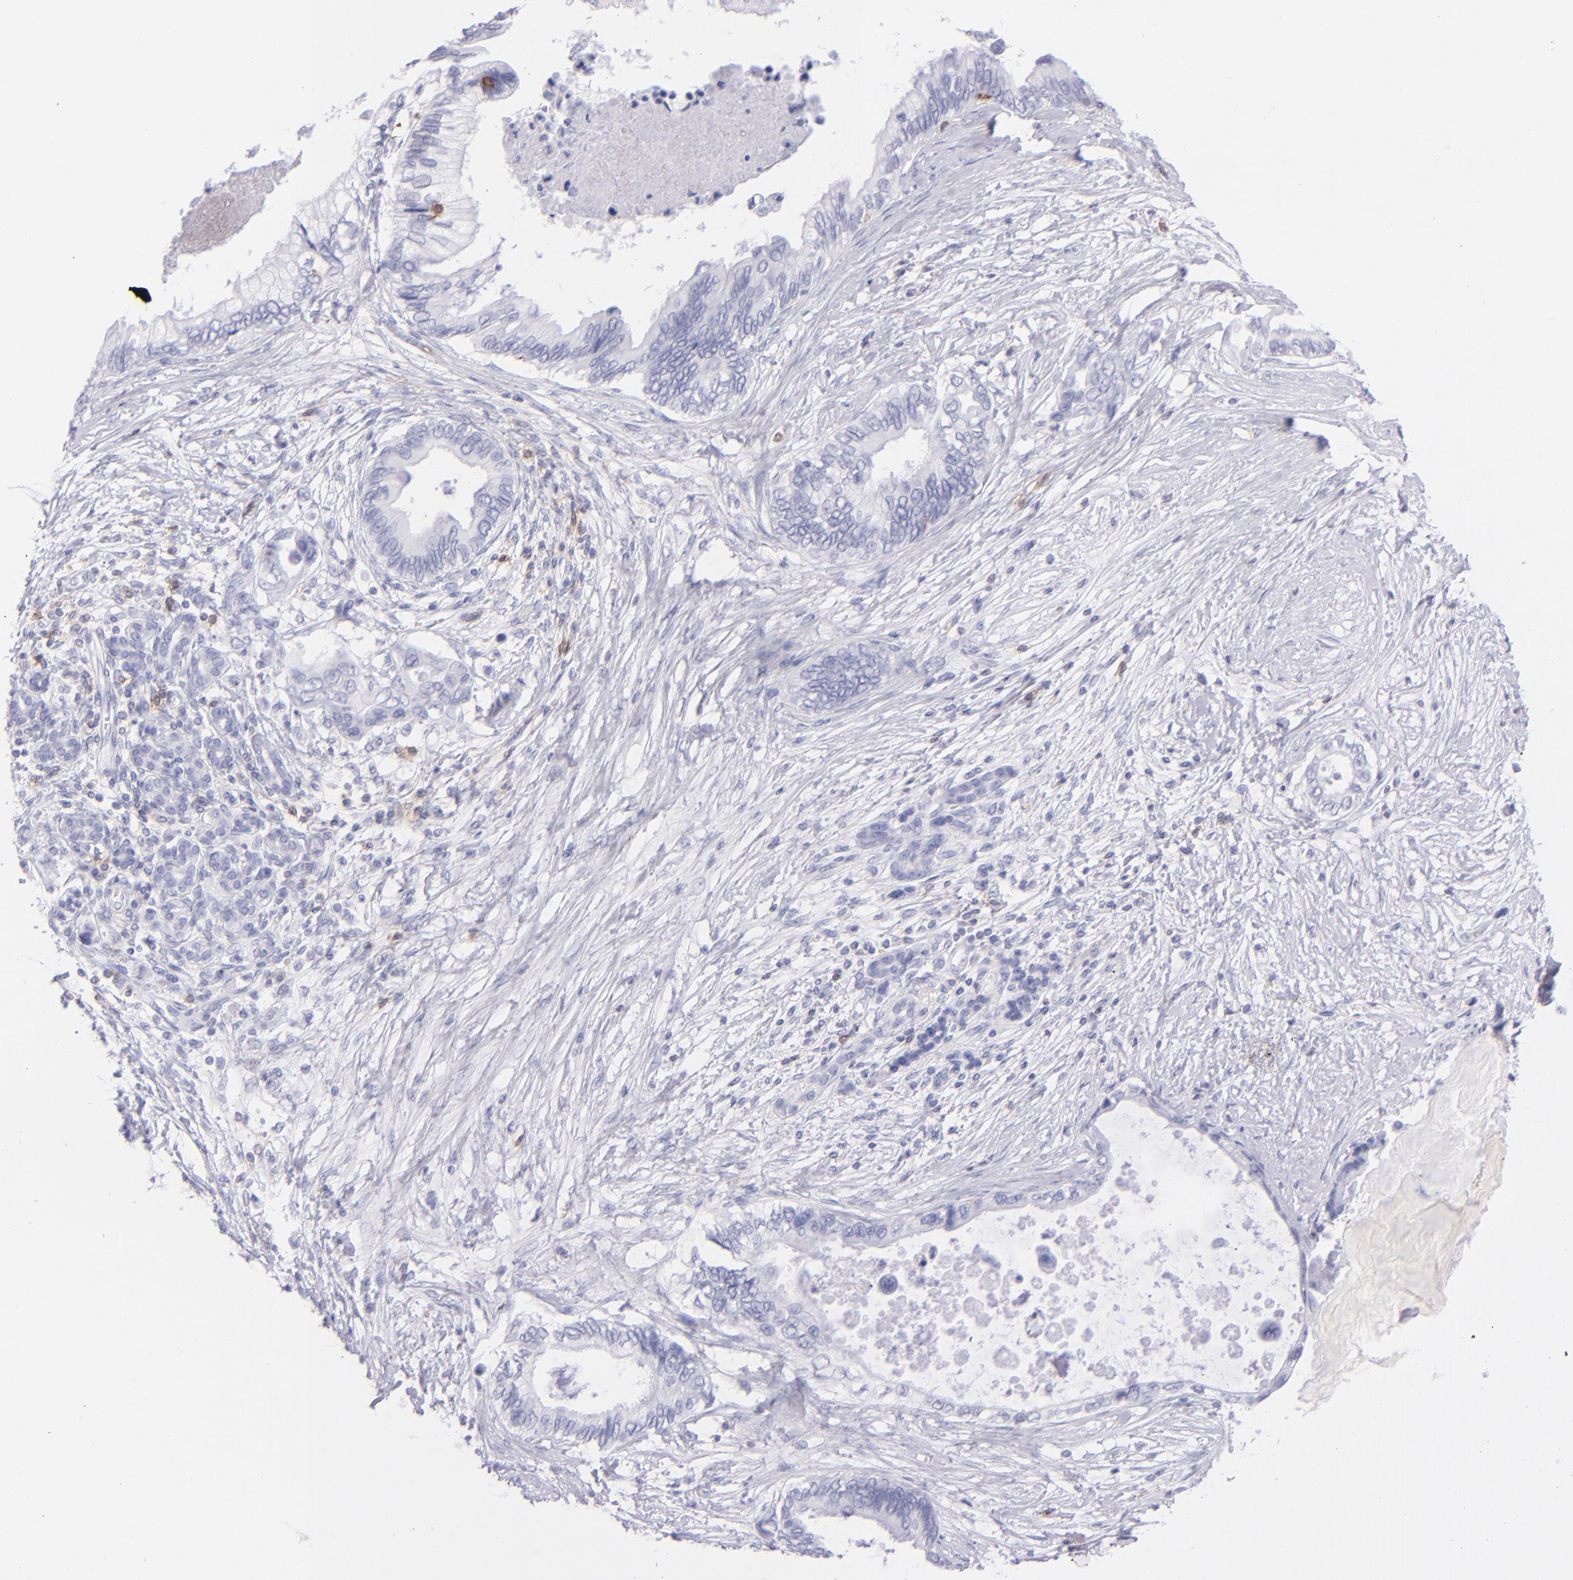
{"staining": {"intensity": "negative", "quantity": "none", "location": "none"}, "tissue": "pancreatic cancer", "cell_type": "Tumor cells", "image_type": "cancer", "snomed": [{"axis": "morphology", "description": "Adenocarcinoma, NOS"}, {"axis": "topography", "description": "Pancreas"}], "caption": "Tumor cells show no significant expression in pancreatic cancer (adenocarcinoma).", "gene": "CD69", "patient": {"sex": "female", "age": 66}}